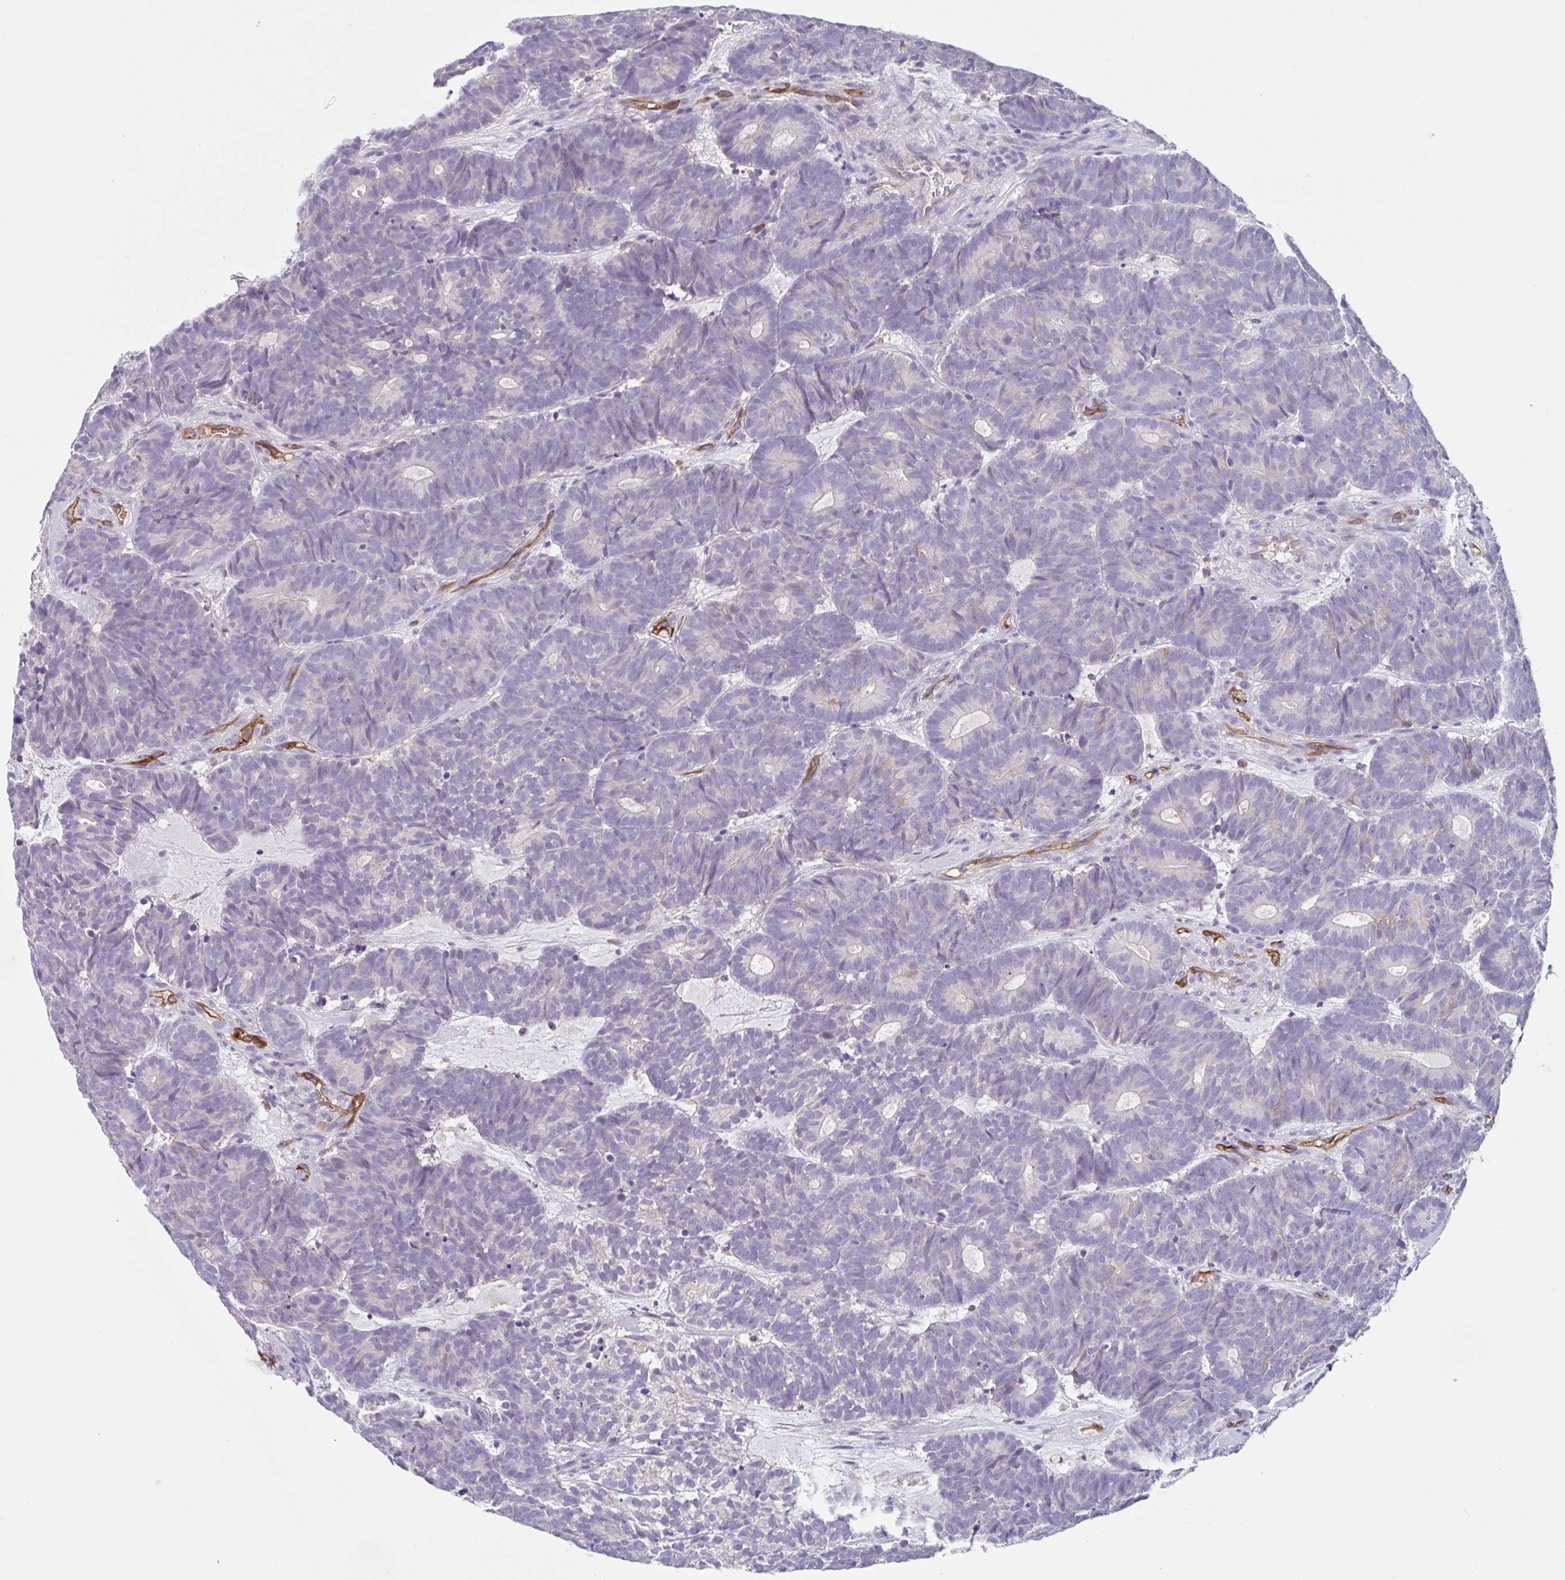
{"staining": {"intensity": "negative", "quantity": "none", "location": "none"}, "tissue": "head and neck cancer", "cell_type": "Tumor cells", "image_type": "cancer", "snomed": [{"axis": "morphology", "description": "Adenocarcinoma, NOS"}, {"axis": "topography", "description": "Head-Neck"}], "caption": "Tumor cells are negative for brown protein staining in head and neck cancer. (DAB (3,3'-diaminobenzidine) immunohistochemistry (IHC) visualized using brightfield microscopy, high magnification).", "gene": "EHD4", "patient": {"sex": "female", "age": 81}}